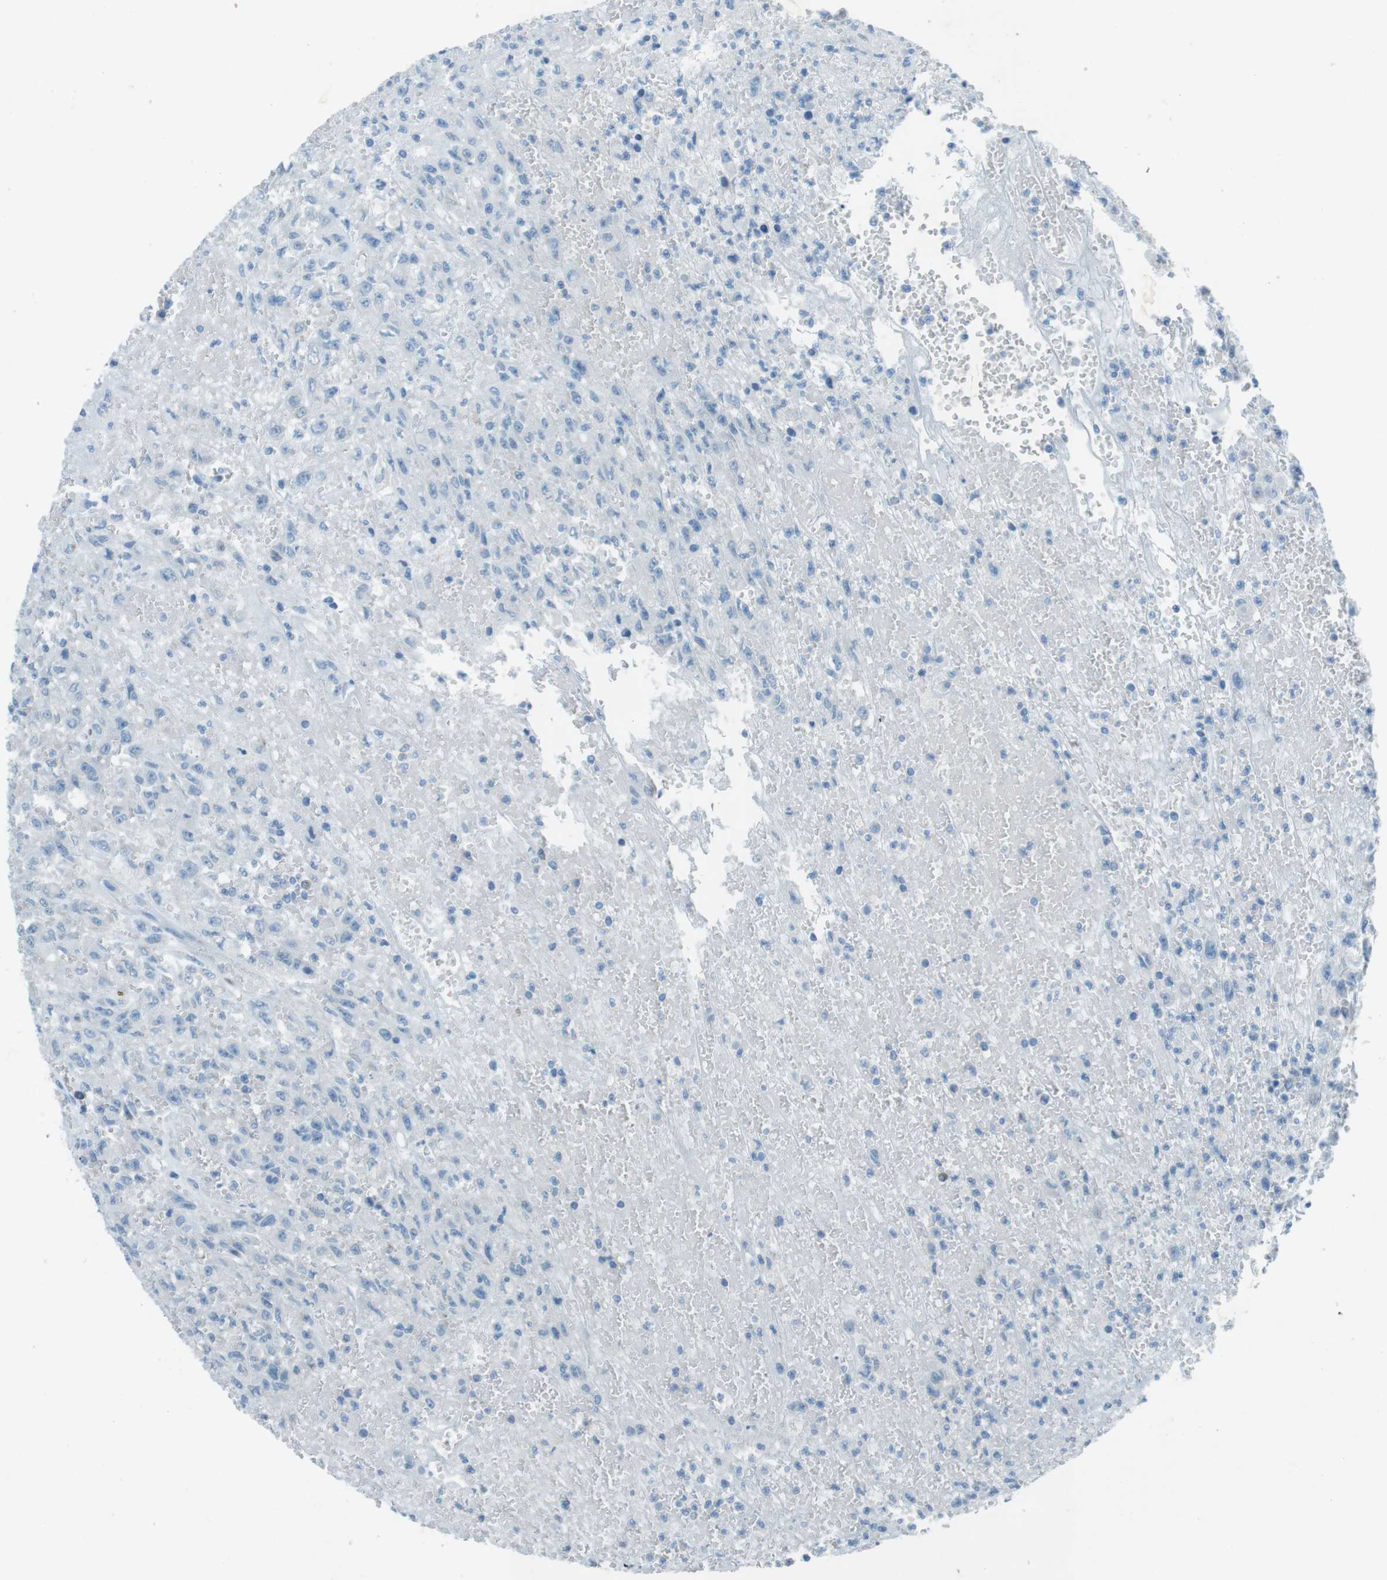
{"staining": {"intensity": "negative", "quantity": "none", "location": "none"}, "tissue": "urothelial cancer", "cell_type": "Tumor cells", "image_type": "cancer", "snomed": [{"axis": "morphology", "description": "Urothelial carcinoma, High grade"}, {"axis": "topography", "description": "Urinary bladder"}], "caption": "High power microscopy photomicrograph of an immunohistochemistry (IHC) micrograph of urothelial carcinoma (high-grade), revealing no significant staining in tumor cells. The staining is performed using DAB (3,3'-diaminobenzidine) brown chromogen with nuclei counter-stained in using hematoxylin.", "gene": "TXNDC15", "patient": {"sex": "male", "age": 46}}